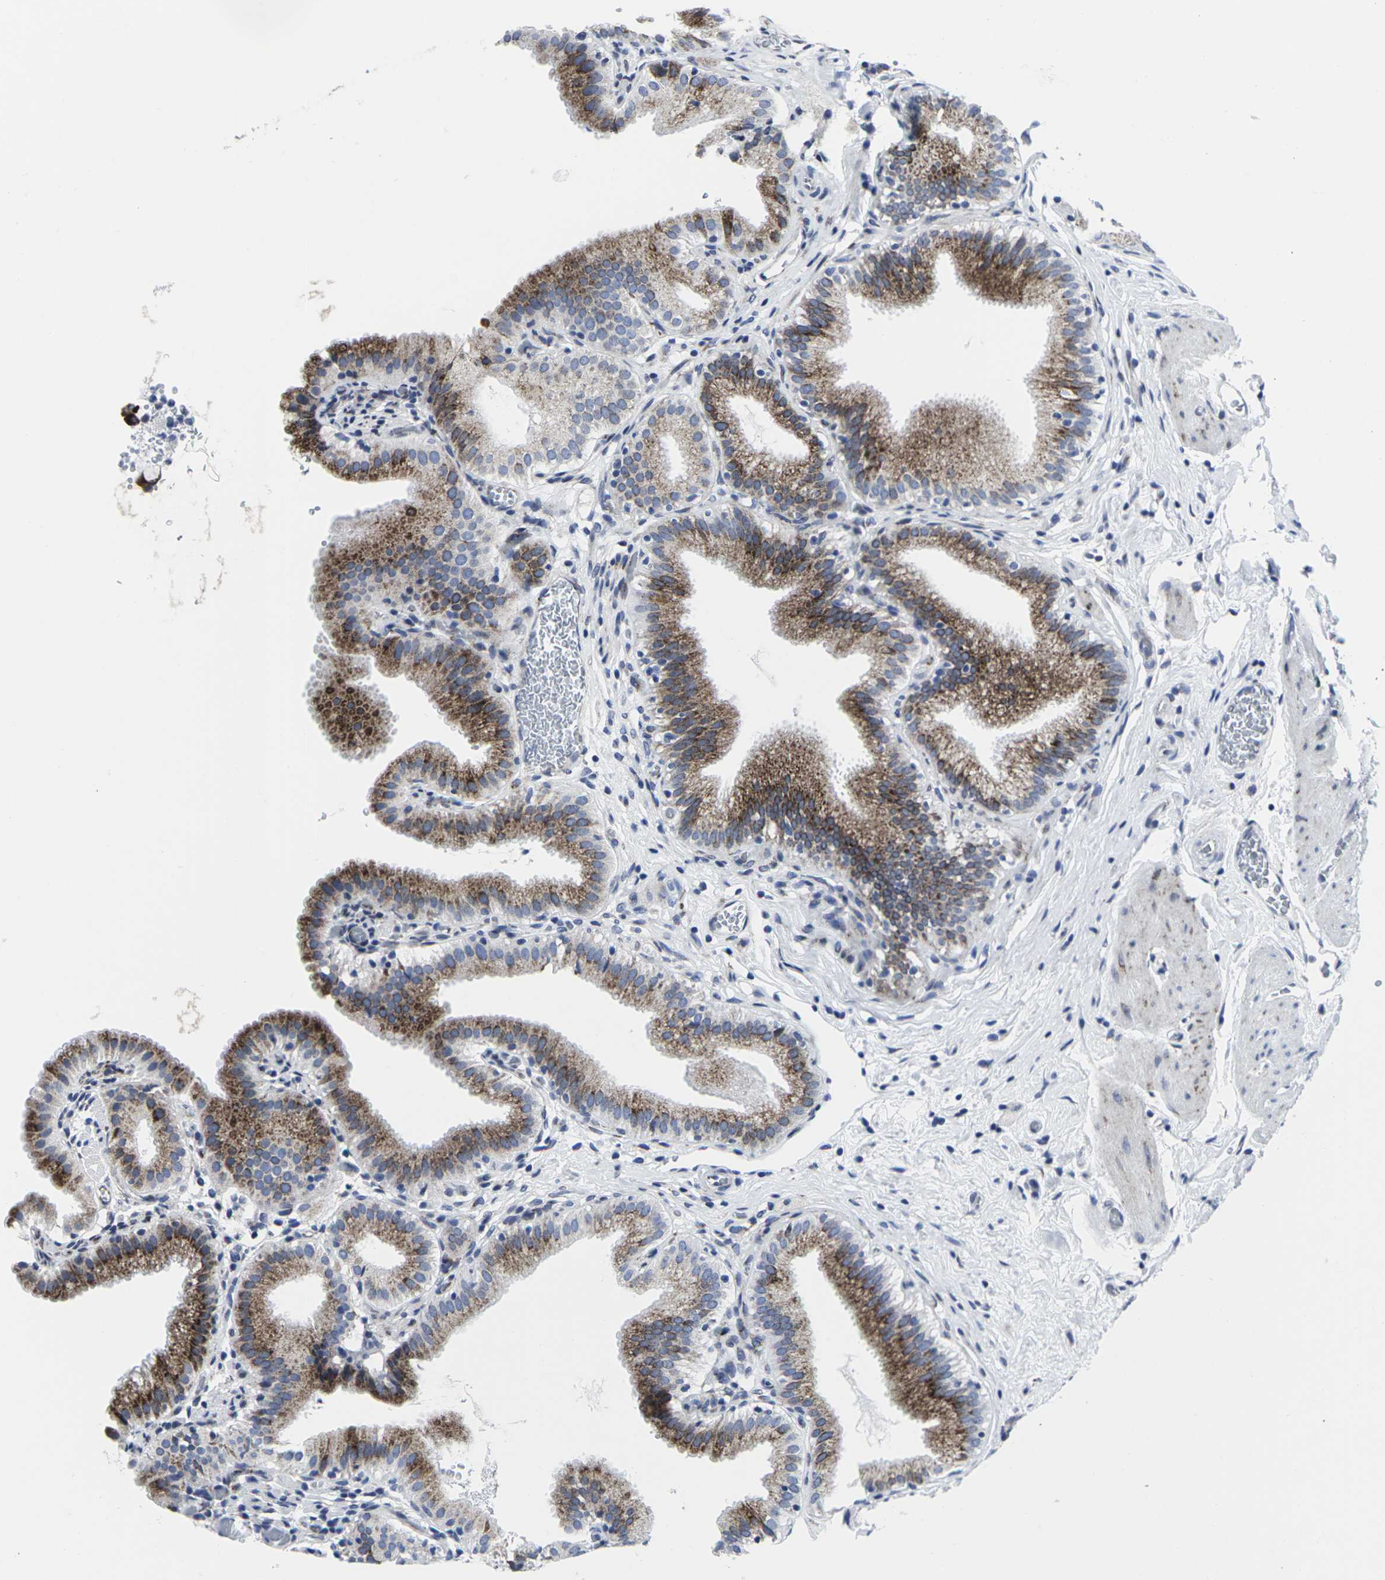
{"staining": {"intensity": "moderate", "quantity": ">75%", "location": "cytoplasmic/membranous"}, "tissue": "gallbladder", "cell_type": "Glandular cells", "image_type": "normal", "snomed": [{"axis": "morphology", "description": "Normal tissue, NOS"}, {"axis": "topography", "description": "Gallbladder"}], "caption": "Gallbladder stained for a protein (brown) reveals moderate cytoplasmic/membranous positive expression in approximately >75% of glandular cells.", "gene": "RPN1", "patient": {"sex": "male", "age": 54}}